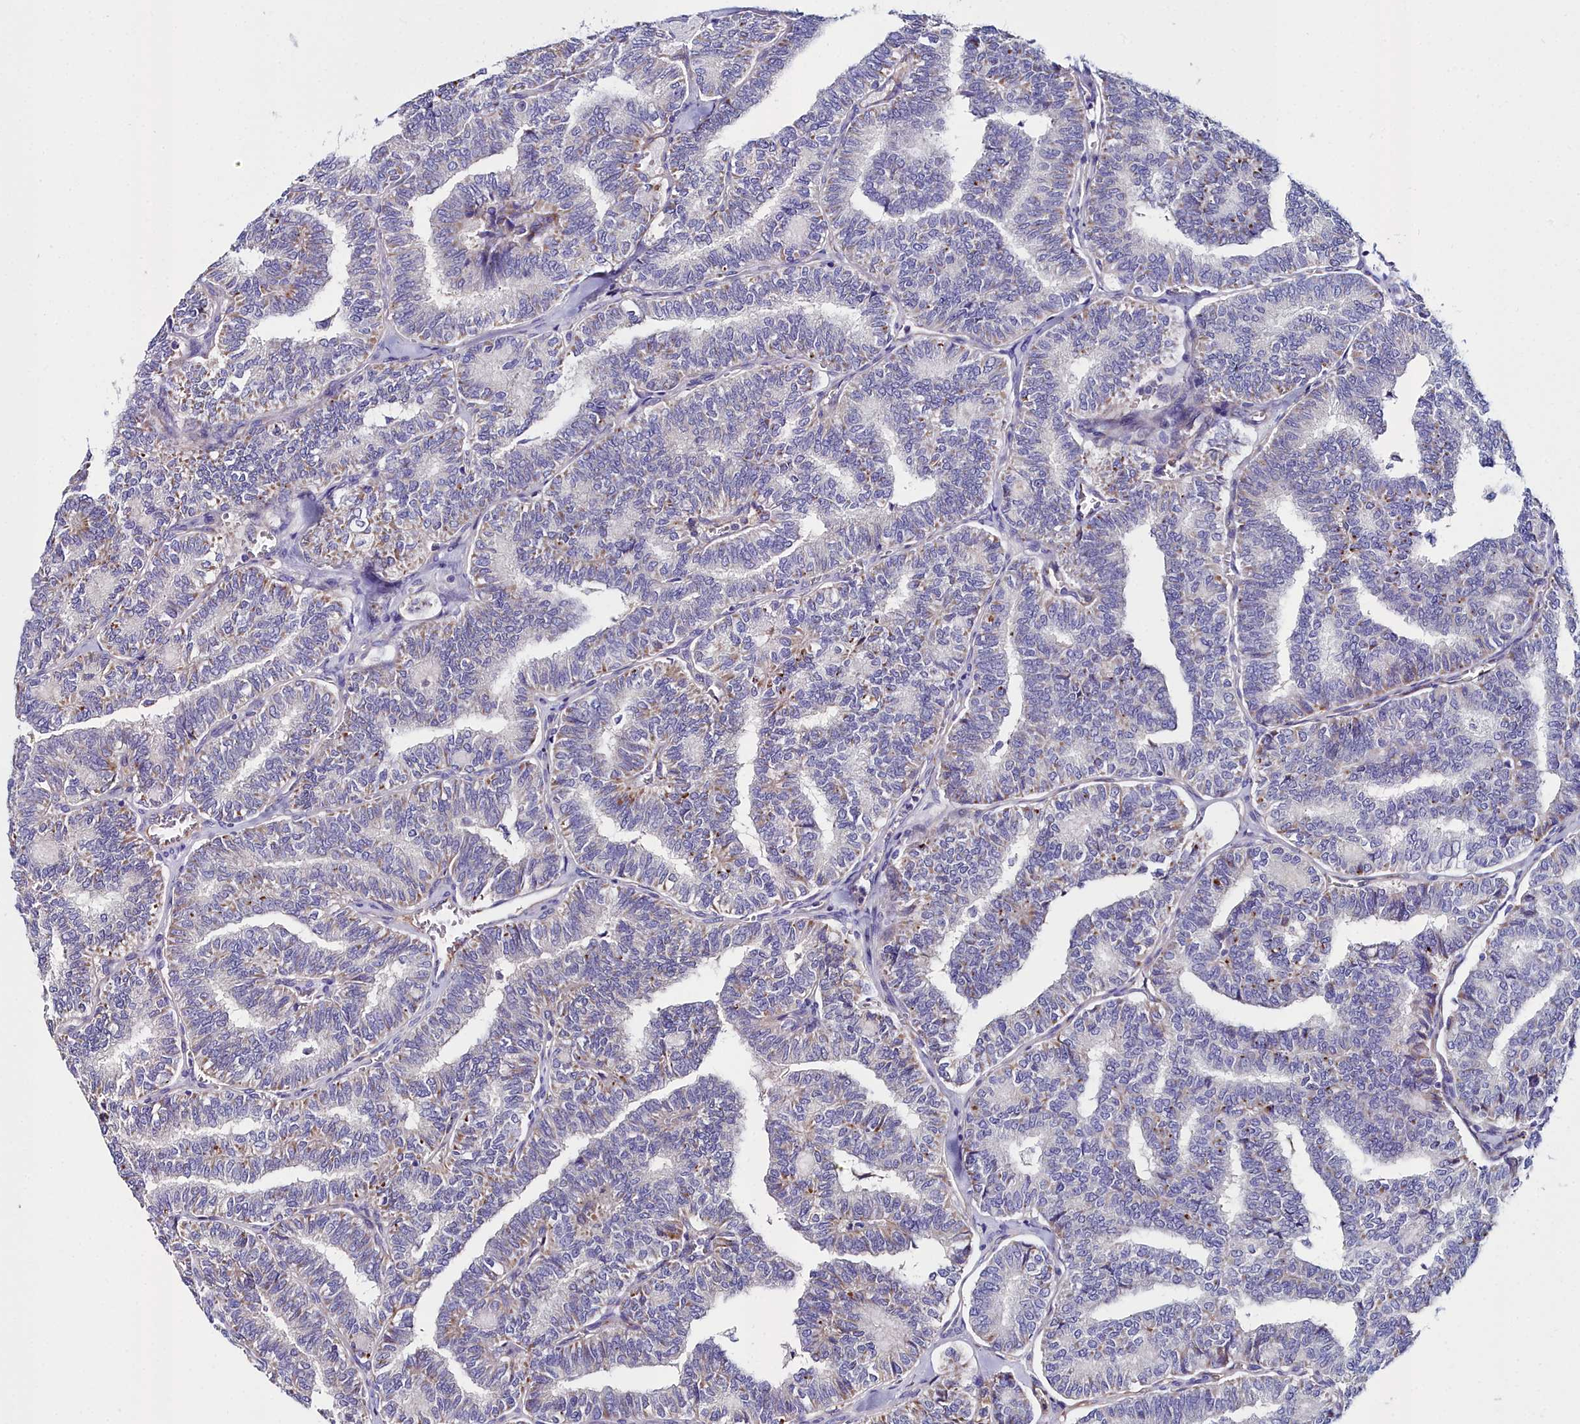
{"staining": {"intensity": "moderate", "quantity": "<25%", "location": "cytoplasmic/membranous"}, "tissue": "thyroid cancer", "cell_type": "Tumor cells", "image_type": "cancer", "snomed": [{"axis": "morphology", "description": "Papillary adenocarcinoma, NOS"}, {"axis": "topography", "description": "Thyroid gland"}], "caption": "Papillary adenocarcinoma (thyroid) stained with immunohistochemistry exhibits moderate cytoplasmic/membranous positivity in approximately <25% of tumor cells. (Stains: DAB (3,3'-diaminobenzidine) in brown, nuclei in blue, Microscopy: brightfield microscopy at high magnification).", "gene": "SLC49A3", "patient": {"sex": "female", "age": 35}}